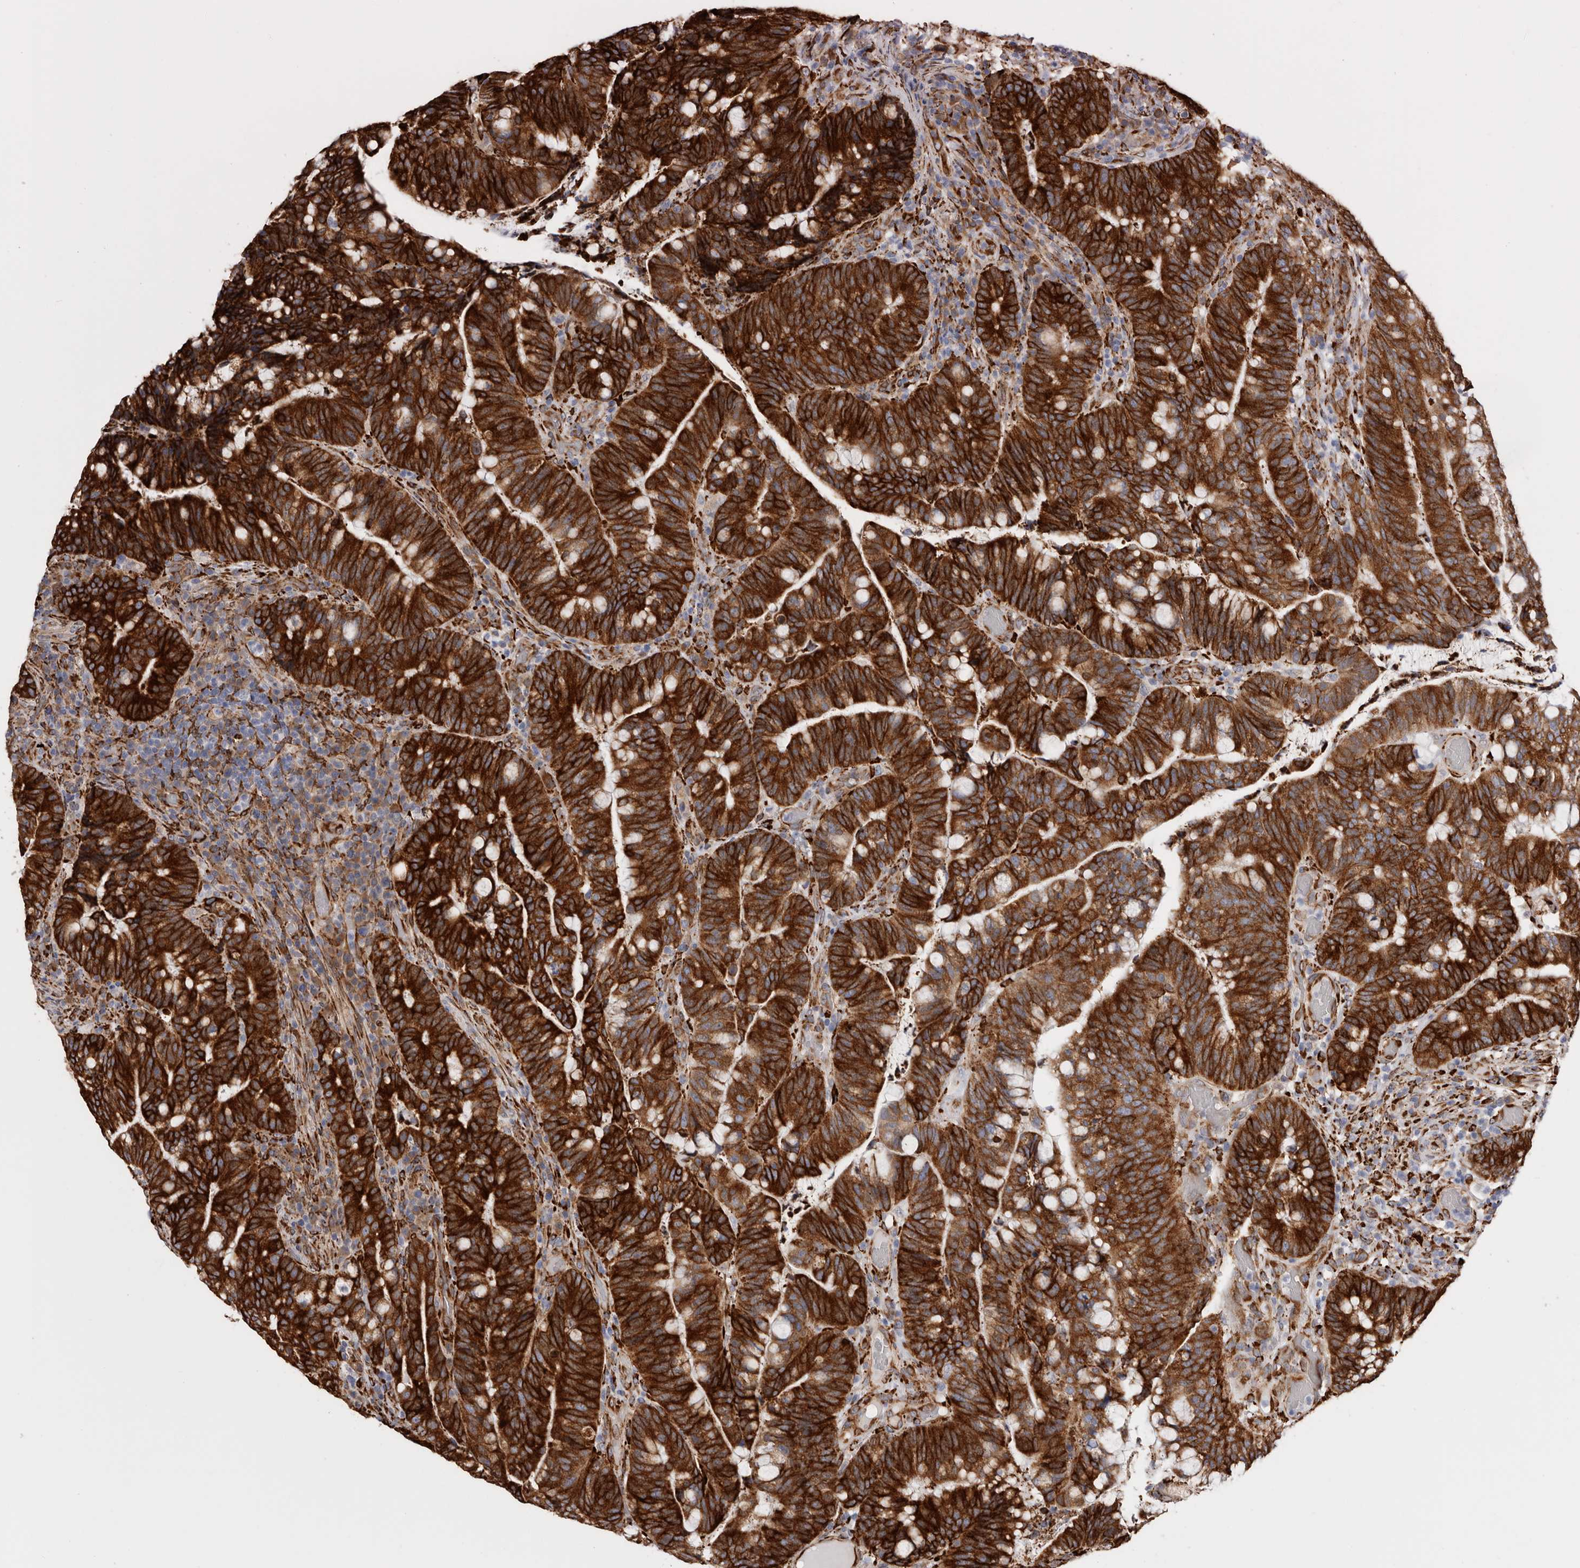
{"staining": {"intensity": "strong", "quantity": ">75%", "location": "cytoplasmic/membranous"}, "tissue": "colorectal cancer", "cell_type": "Tumor cells", "image_type": "cancer", "snomed": [{"axis": "morphology", "description": "Adenocarcinoma, NOS"}, {"axis": "topography", "description": "Colon"}], "caption": "Immunohistochemical staining of human colorectal adenocarcinoma exhibits high levels of strong cytoplasmic/membranous staining in approximately >75% of tumor cells.", "gene": "SEMA3E", "patient": {"sex": "female", "age": 66}}